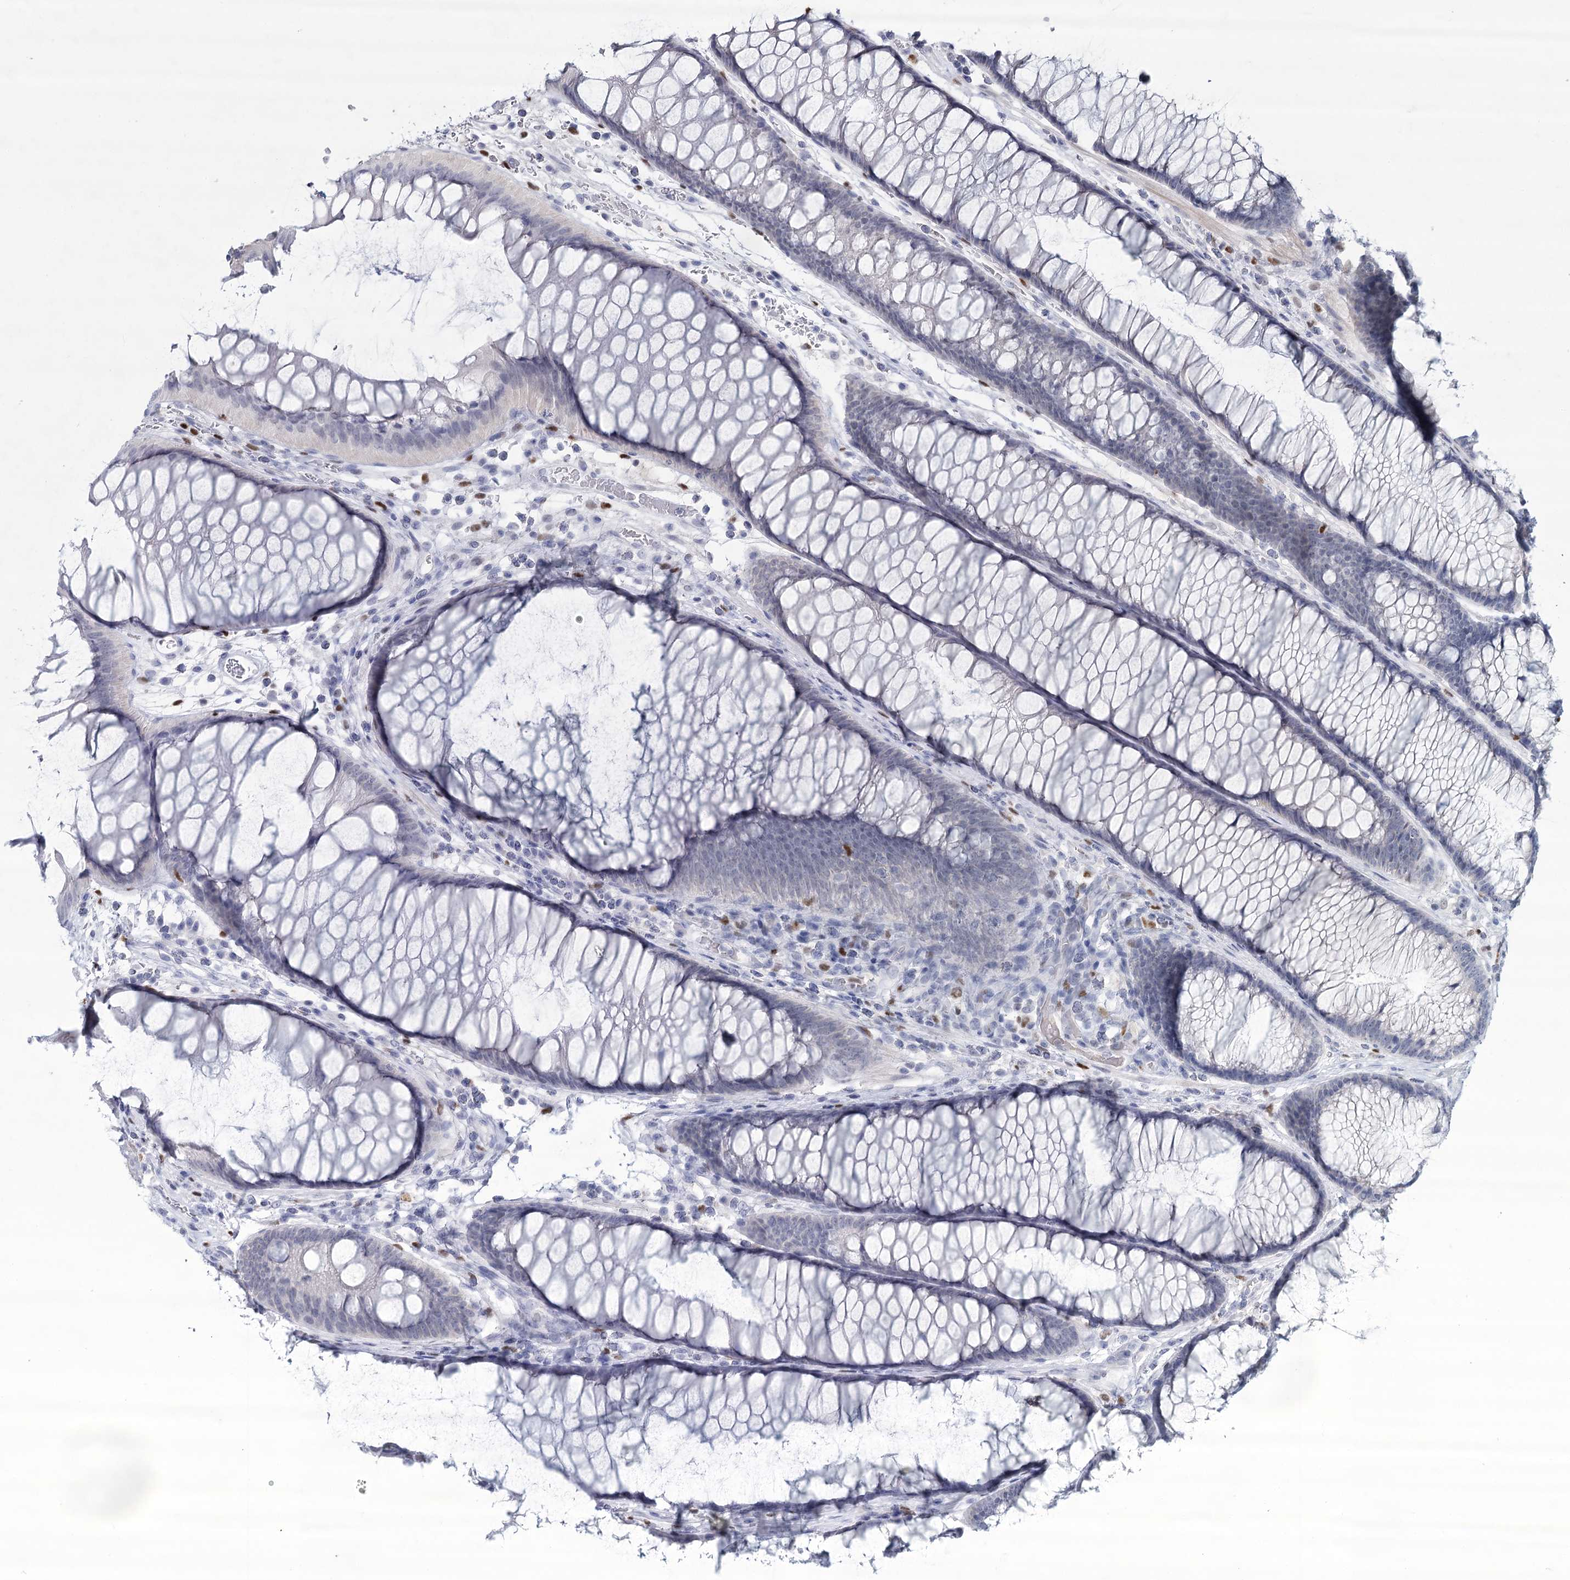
{"staining": {"intensity": "negative", "quantity": "none", "location": "none"}, "tissue": "colon", "cell_type": "Endothelial cells", "image_type": "normal", "snomed": [{"axis": "morphology", "description": "Normal tissue, NOS"}, {"axis": "topography", "description": "Colon"}], "caption": "This is an immunohistochemistry micrograph of normal human colon. There is no expression in endothelial cells.", "gene": "IGSF3", "patient": {"sex": "female", "age": 82}}